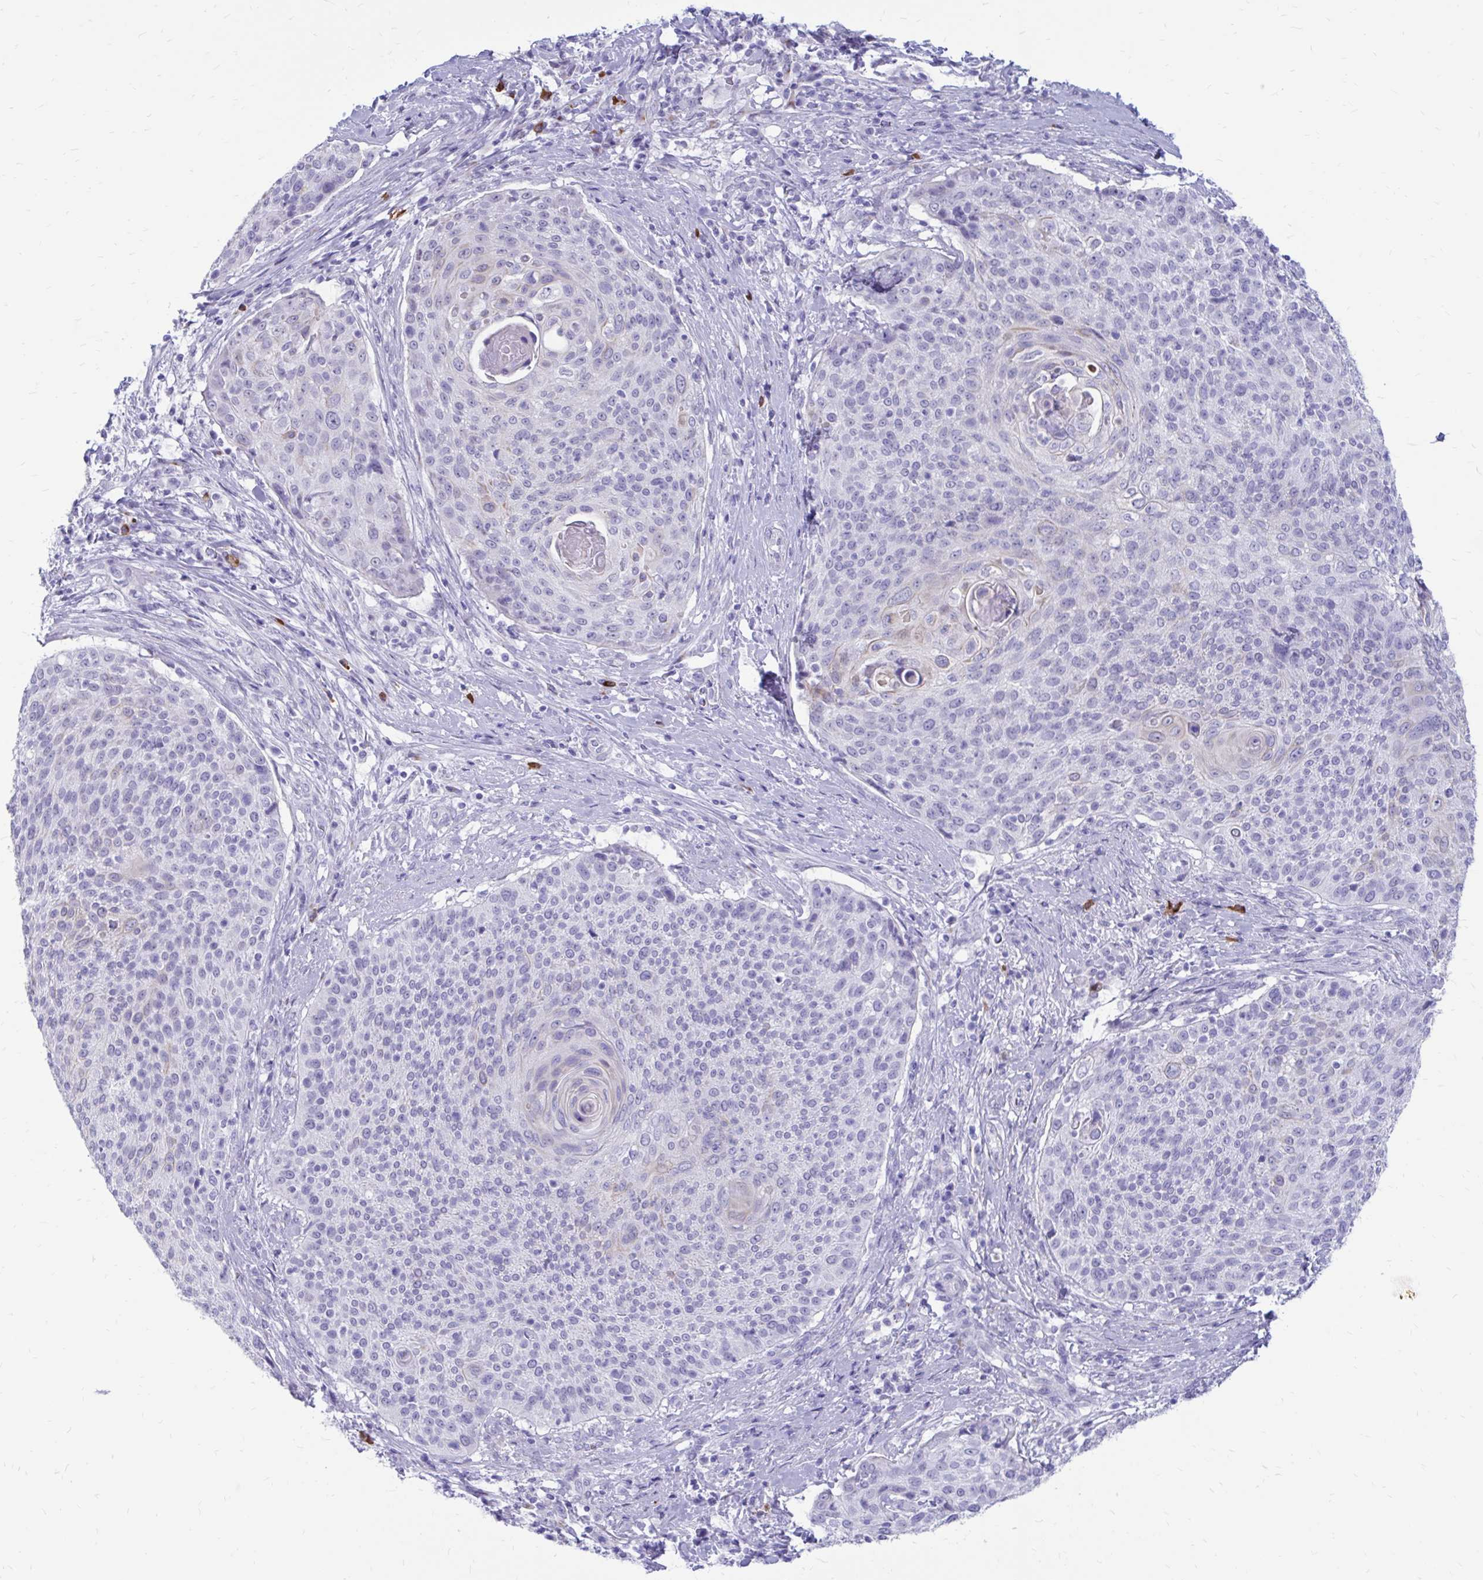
{"staining": {"intensity": "negative", "quantity": "none", "location": "none"}, "tissue": "cervical cancer", "cell_type": "Tumor cells", "image_type": "cancer", "snomed": [{"axis": "morphology", "description": "Squamous cell carcinoma, NOS"}, {"axis": "topography", "description": "Cervix"}], "caption": "DAB (3,3'-diaminobenzidine) immunohistochemical staining of human cervical cancer exhibits no significant positivity in tumor cells. The staining is performed using DAB brown chromogen with nuclei counter-stained in using hematoxylin.", "gene": "IGSF5", "patient": {"sex": "female", "age": 31}}